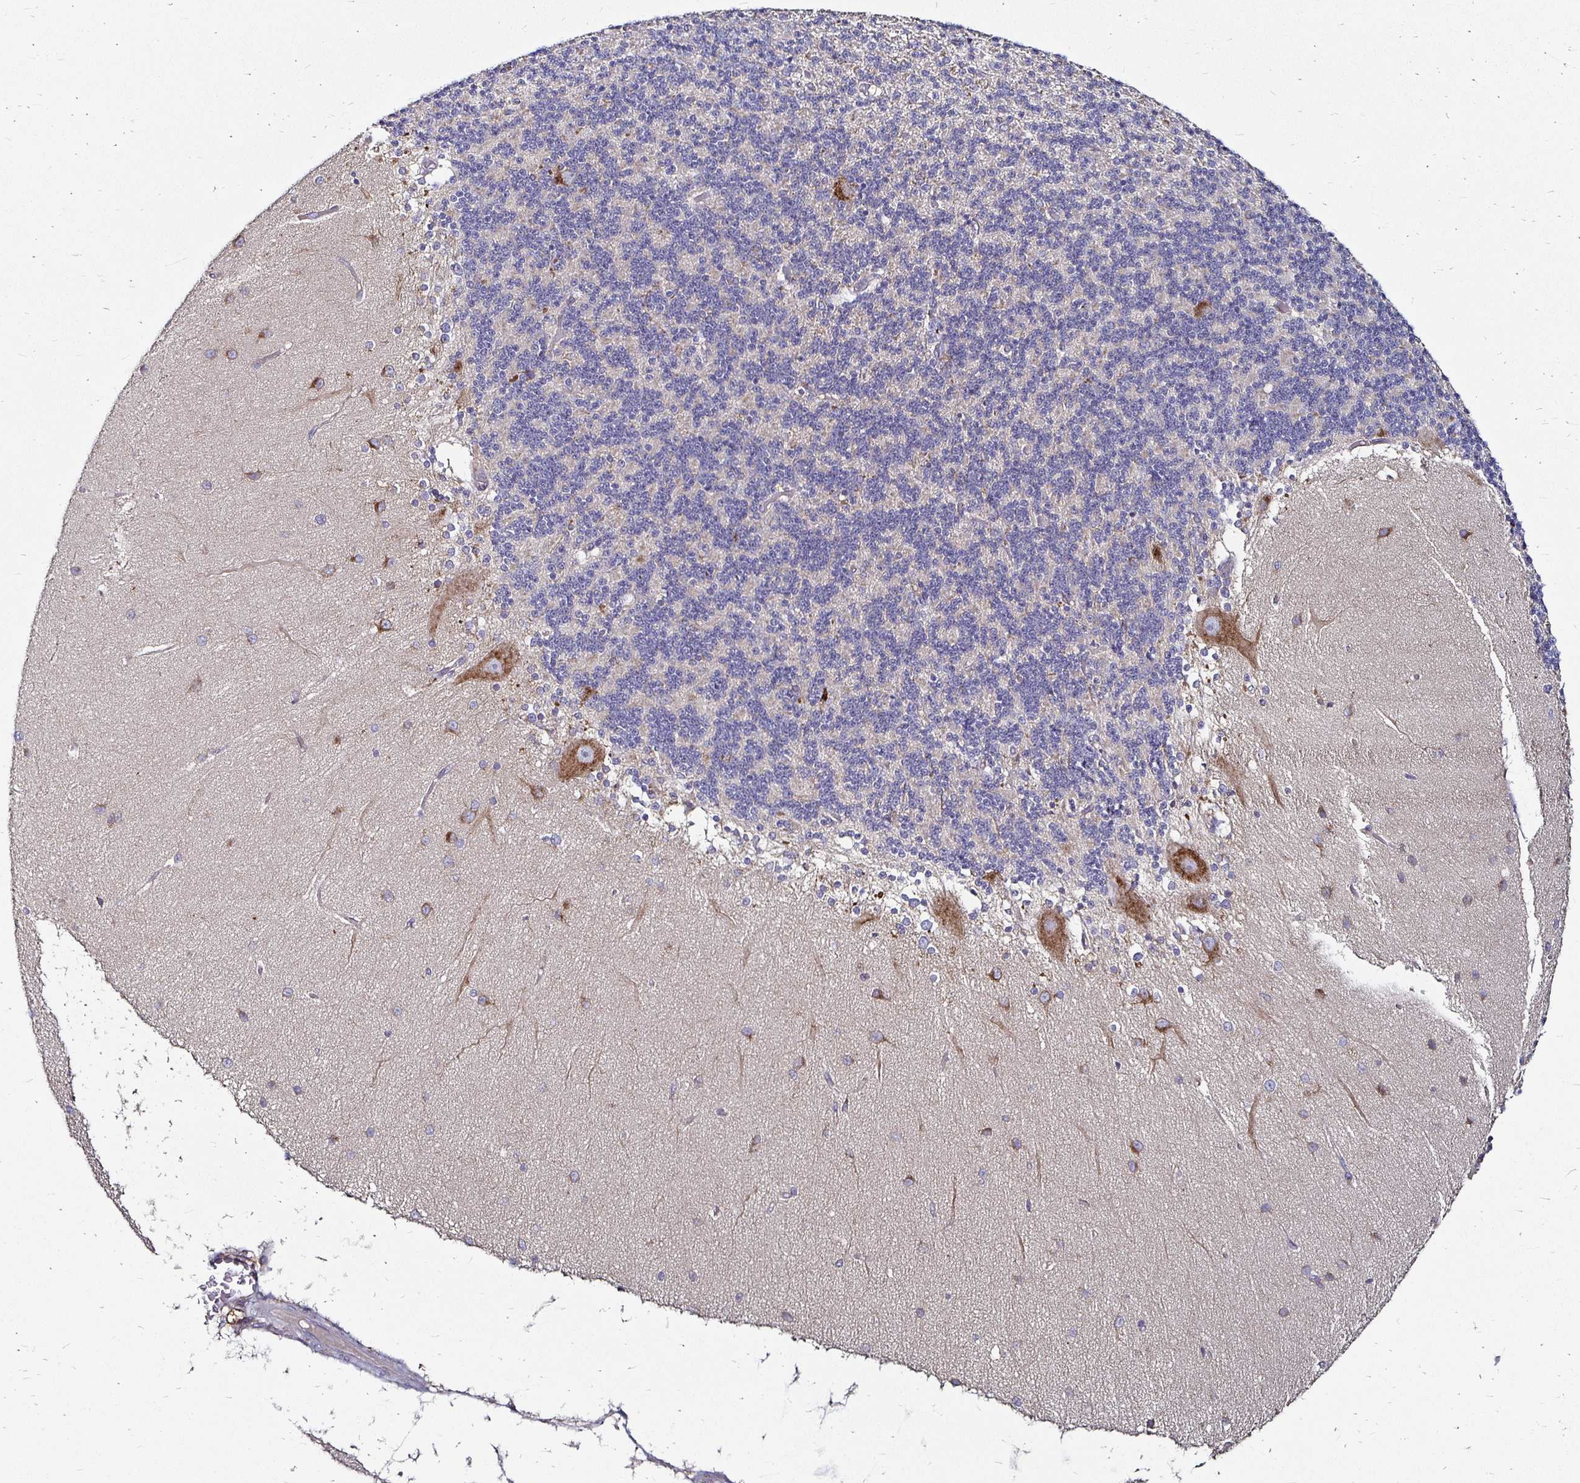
{"staining": {"intensity": "negative", "quantity": "none", "location": "none"}, "tissue": "cerebellum", "cell_type": "Cells in granular layer", "image_type": "normal", "snomed": [{"axis": "morphology", "description": "Normal tissue, NOS"}, {"axis": "topography", "description": "Cerebellum"}], "caption": "An image of human cerebellum is negative for staining in cells in granular layer. (DAB (3,3'-diaminobenzidine) immunohistochemistry visualized using brightfield microscopy, high magnification).", "gene": "NCSTN", "patient": {"sex": "female", "age": 54}}